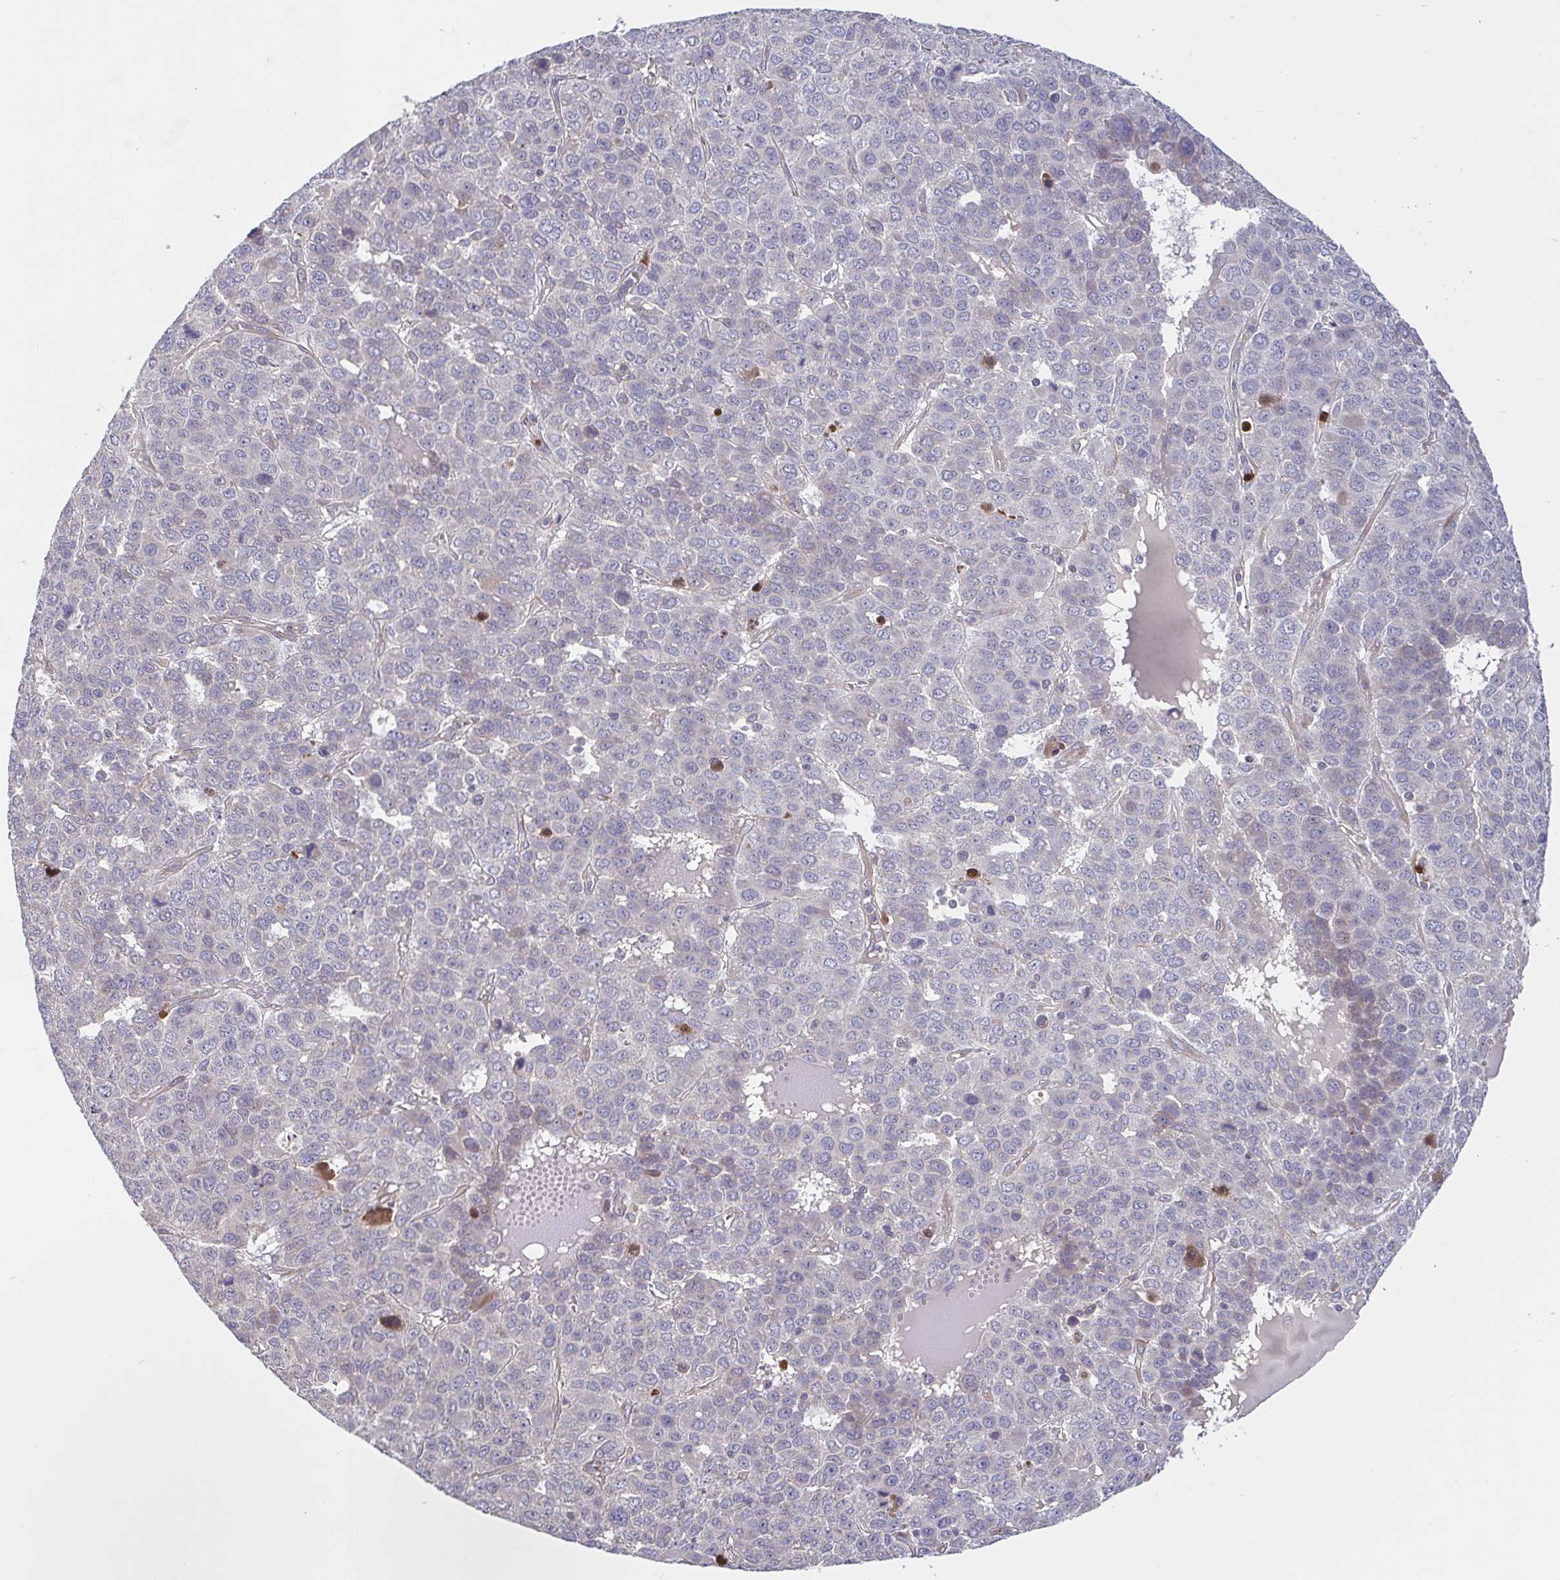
{"staining": {"intensity": "negative", "quantity": "none", "location": "none"}, "tissue": "liver cancer", "cell_type": "Tumor cells", "image_type": "cancer", "snomed": [{"axis": "morphology", "description": "Carcinoma, Hepatocellular, NOS"}, {"axis": "topography", "description": "Liver"}], "caption": "Tumor cells are negative for brown protein staining in liver cancer (hepatocellular carcinoma).", "gene": "OSBPL7", "patient": {"sex": "male", "age": 69}}